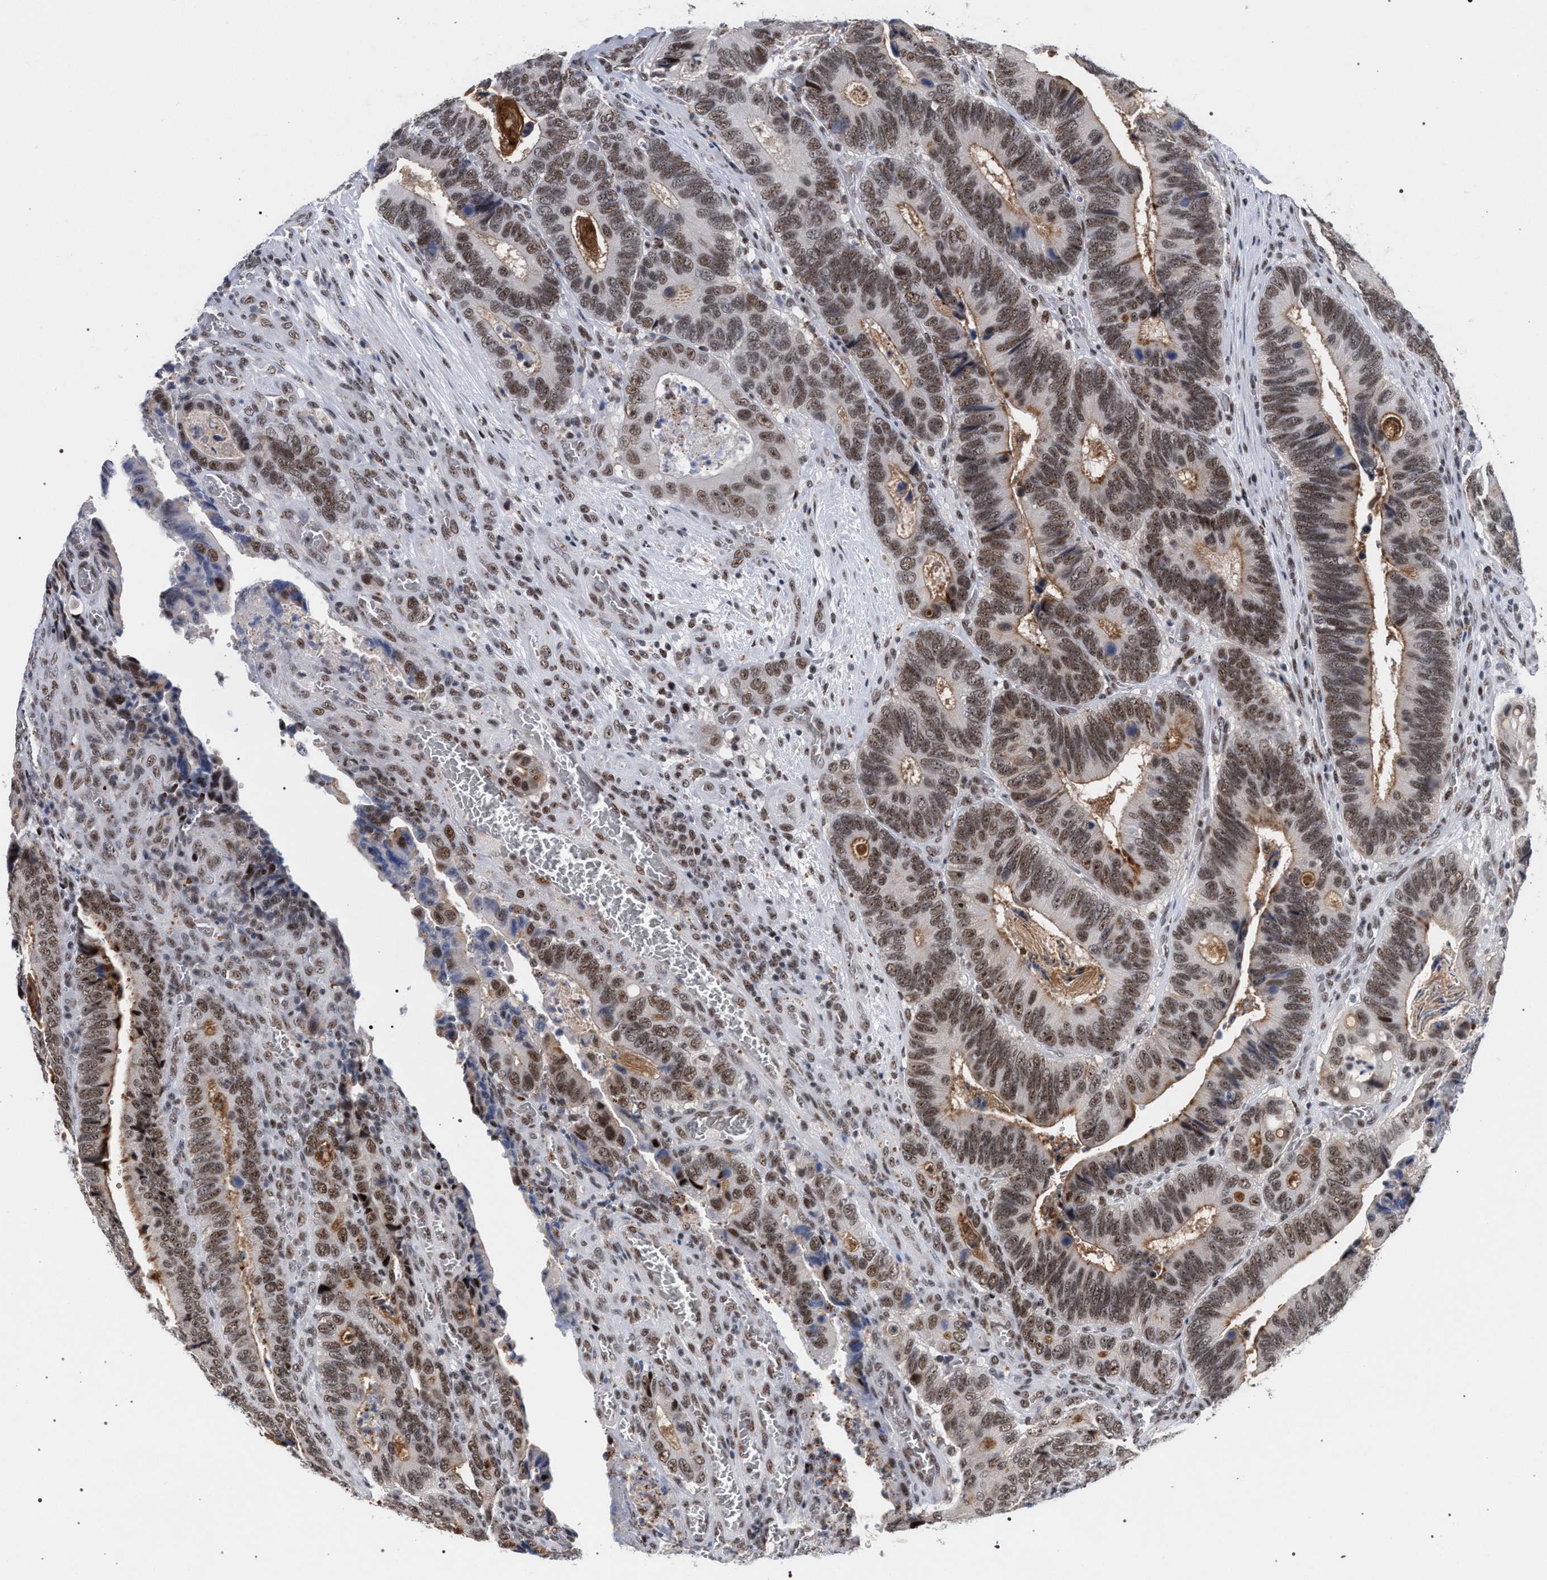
{"staining": {"intensity": "moderate", "quantity": ">75%", "location": "nuclear"}, "tissue": "colorectal cancer", "cell_type": "Tumor cells", "image_type": "cancer", "snomed": [{"axis": "morphology", "description": "Adenocarcinoma, NOS"}, {"axis": "topography", "description": "Colon"}], "caption": "Colorectal adenocarcinoma stained with DAB (3,3'-diaminobenzidine) immunohistochemistry (IHC) exhibits medium levels of moderate nuclear positivity in approximately >75% of tumor cells.", "gene": "SCAF4", "patient": {"sex": "male", "age": 72}}